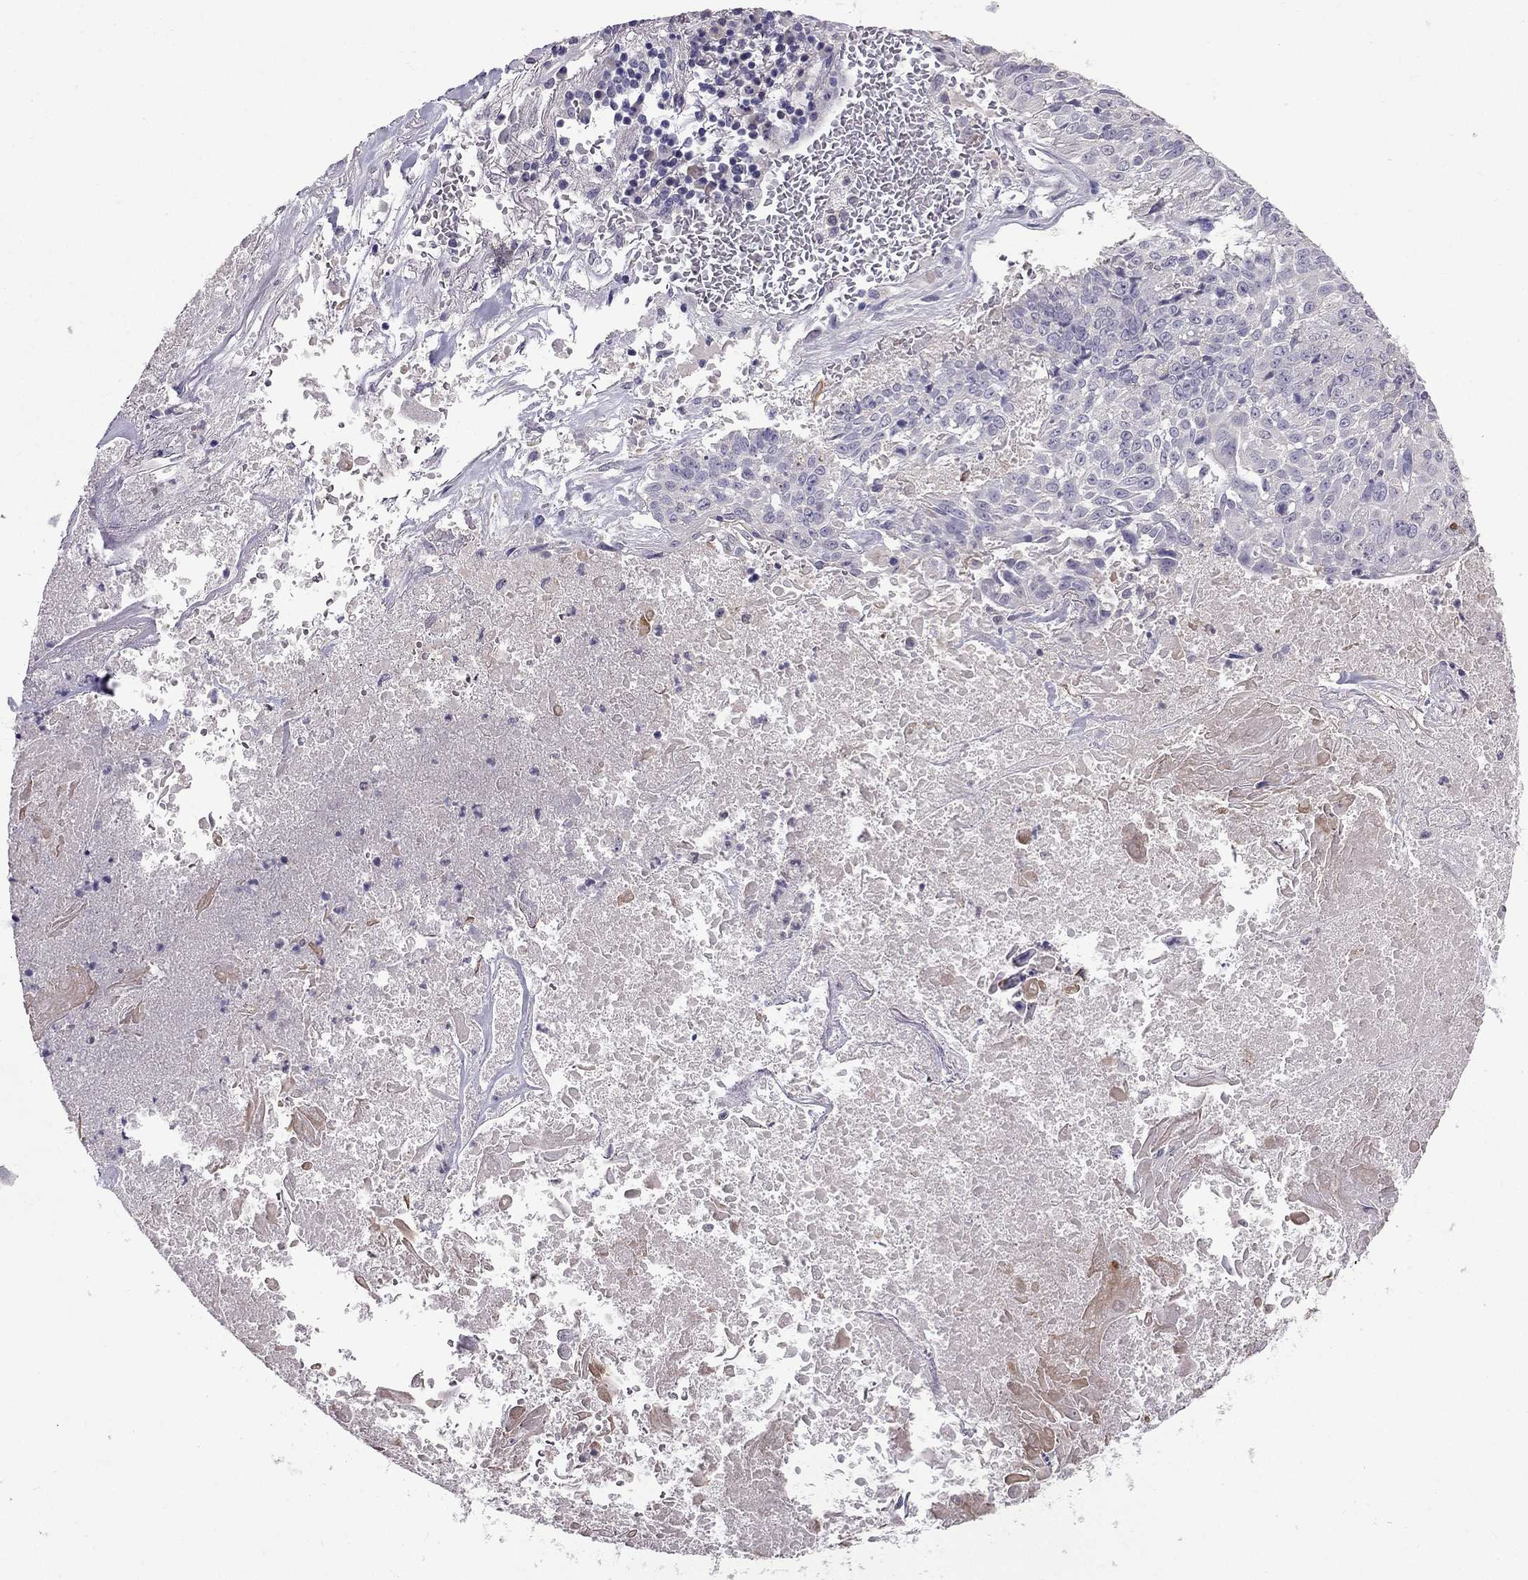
{"staining": {"intensity": "negative", "quantity": "none", "location": "none"}, "tissue": "lung cancer", "cell_type": "Tumor cells", "image_type": "cancer", "snomed": [{"axis": "morphology", "description": "Squamous cell carcinoma, NOS"}, {"axis": "topography", "description": "Lung"}], "caption": "Tumor cells show no significant expression in lung cancer (squamous cell carcinoma).", "gene": "SCG5", "patient": {"sex": "male", "age": 64}}